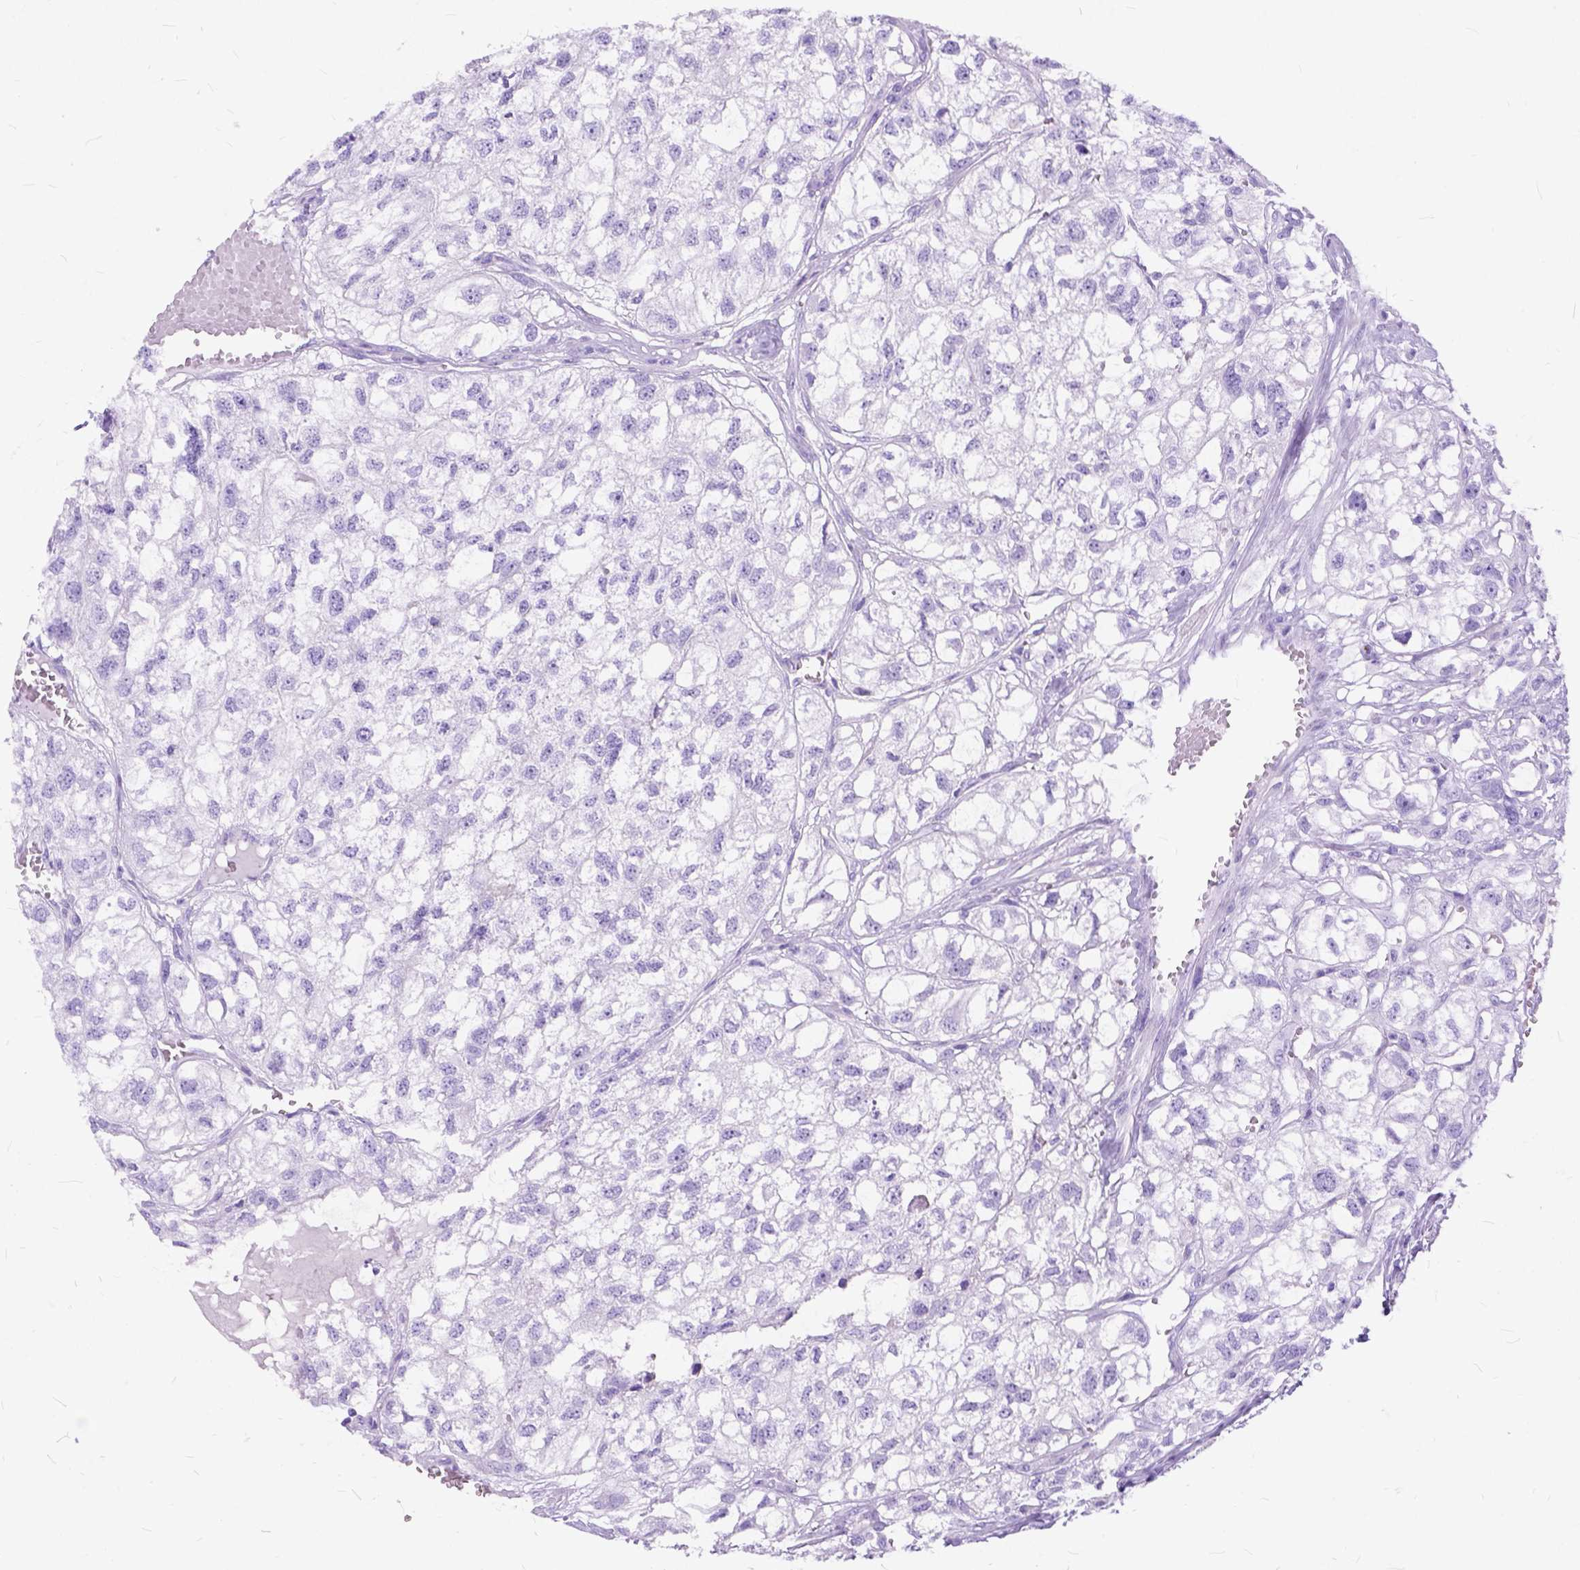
{"staining": {"intensity": "negative", "quantity": "none", "location": "none"}, "tissue": "renal cancer", "cell_type": "Tumor cells", "image_type": "cancer", "snomed": [{"axis": "morphology", "description": "Adenocarcinoma, NOS"}, {"axis": "topography", "description": "Kidney"}], "caption": "A photomicrograph of renal cancer (adenocarcinoma) stained for a protein shows no brown staining in tumor cells.", "gene": "C1QTNF3", "patient": {"sex": "male", "age": 56}}